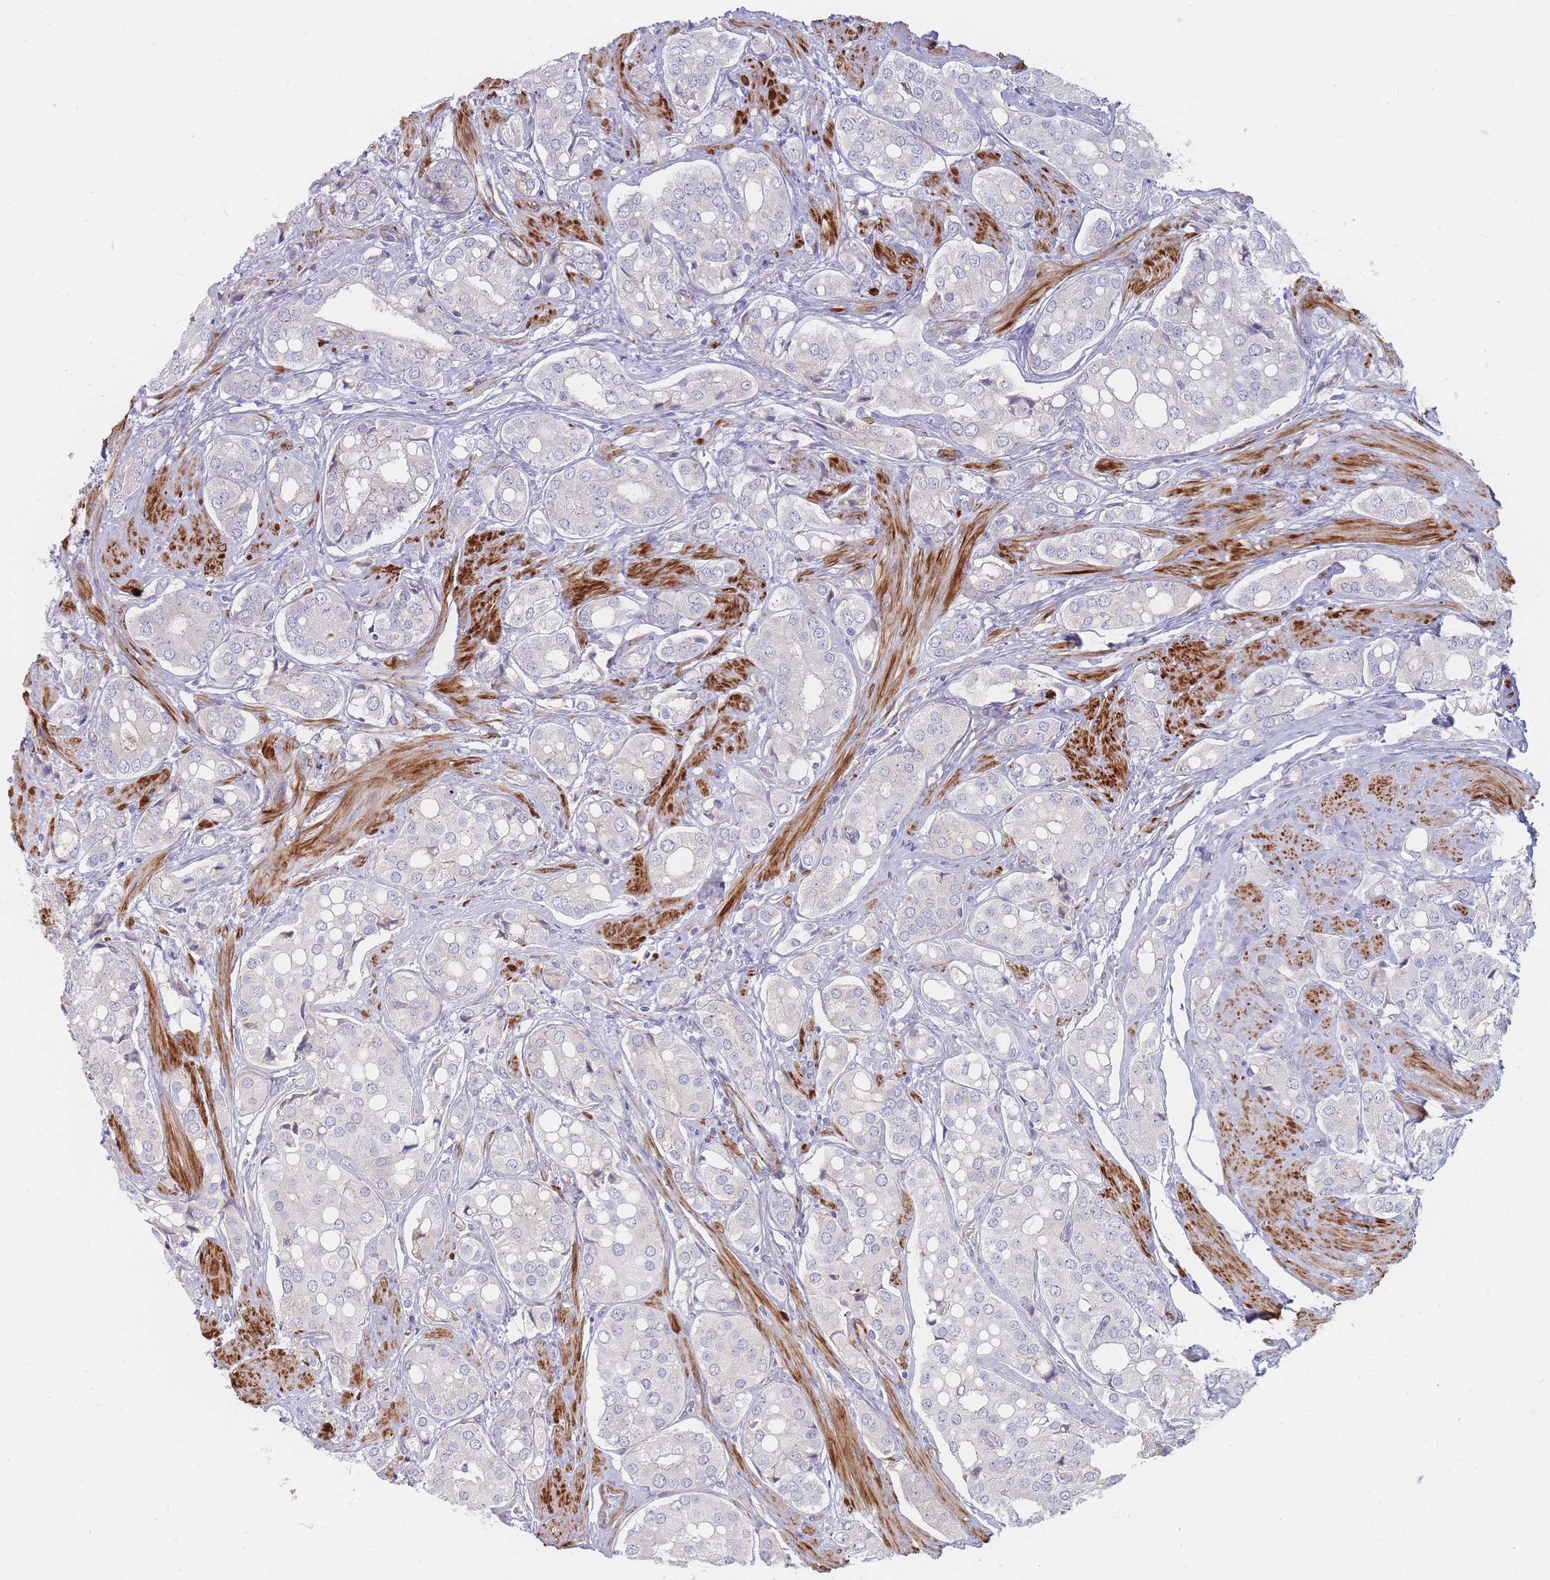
{"staining": {"intensity": "negative", "quantity": "none", "location": "none"}, "tissue": "prostate cancer", "cell_type": "Tumor cells", "image_type": "cancer", "snomed": [{"axis": "morphology", "description": "Adenocarcinoma, High grade"}, {"axis": "topography", "description": "Prostate"}], "caption": "This is an immunohistochemistry micrograph of human adenocarcinoma (high-grade) (prostate). There is no positivity in tumor cells.", "gene": "ERBIN", "patient": {"sex": "male", "age": 71}}